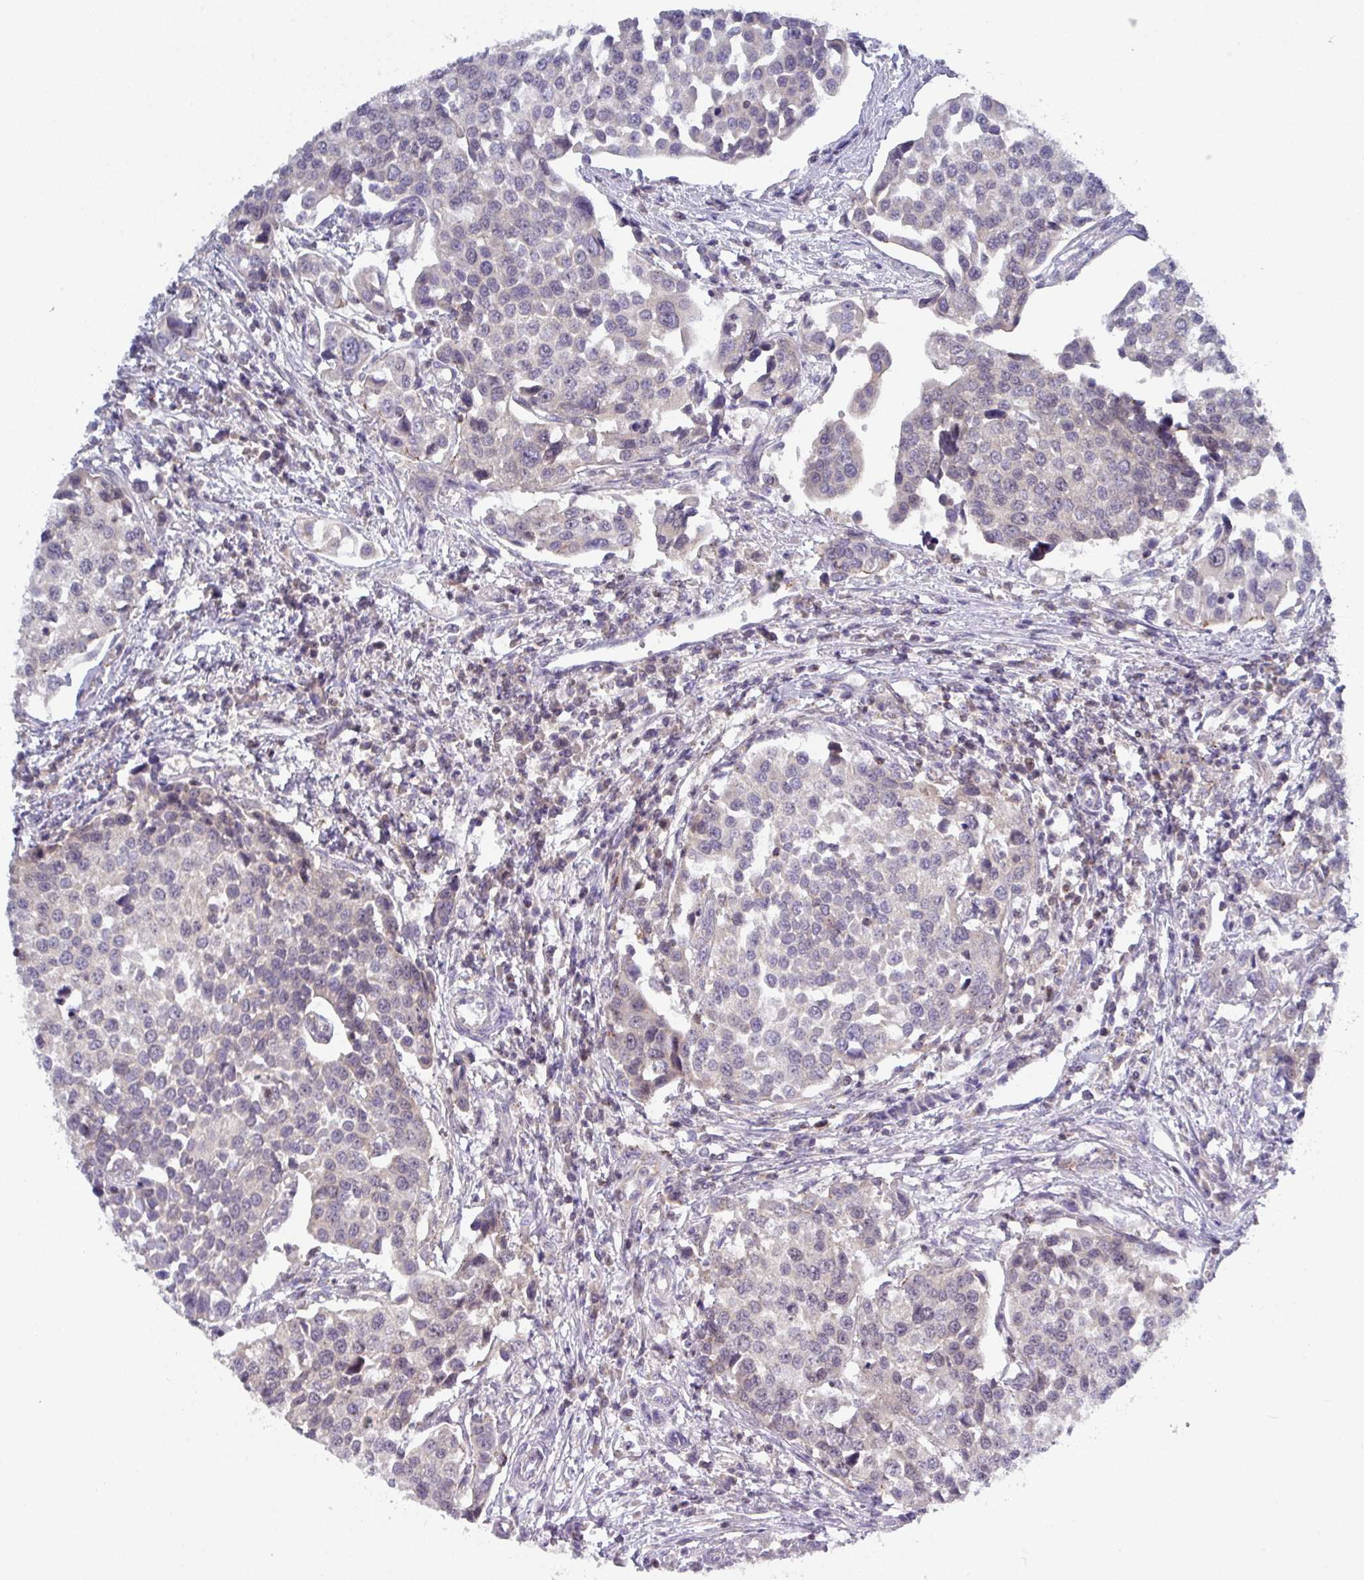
{"staining": {"intensity": "negative", "quantity": "none", "location": "none"}, "tissue": "urothelial cancer", "cell_type": "Tumor cells", "image_type": "cancer", "snomed": [{"axis": "morphology", "description": "Urothelial carcinoma, Low grade"}, {"axis": "topography", "description": "Urinary bladder"}], "caption": "Low-grade urothelial carcinoma stained for a protein using IHC reveals no staining tumor cells.", "gene": "DCAF12L2", "patient": {"sex": "female", "age": 78}}